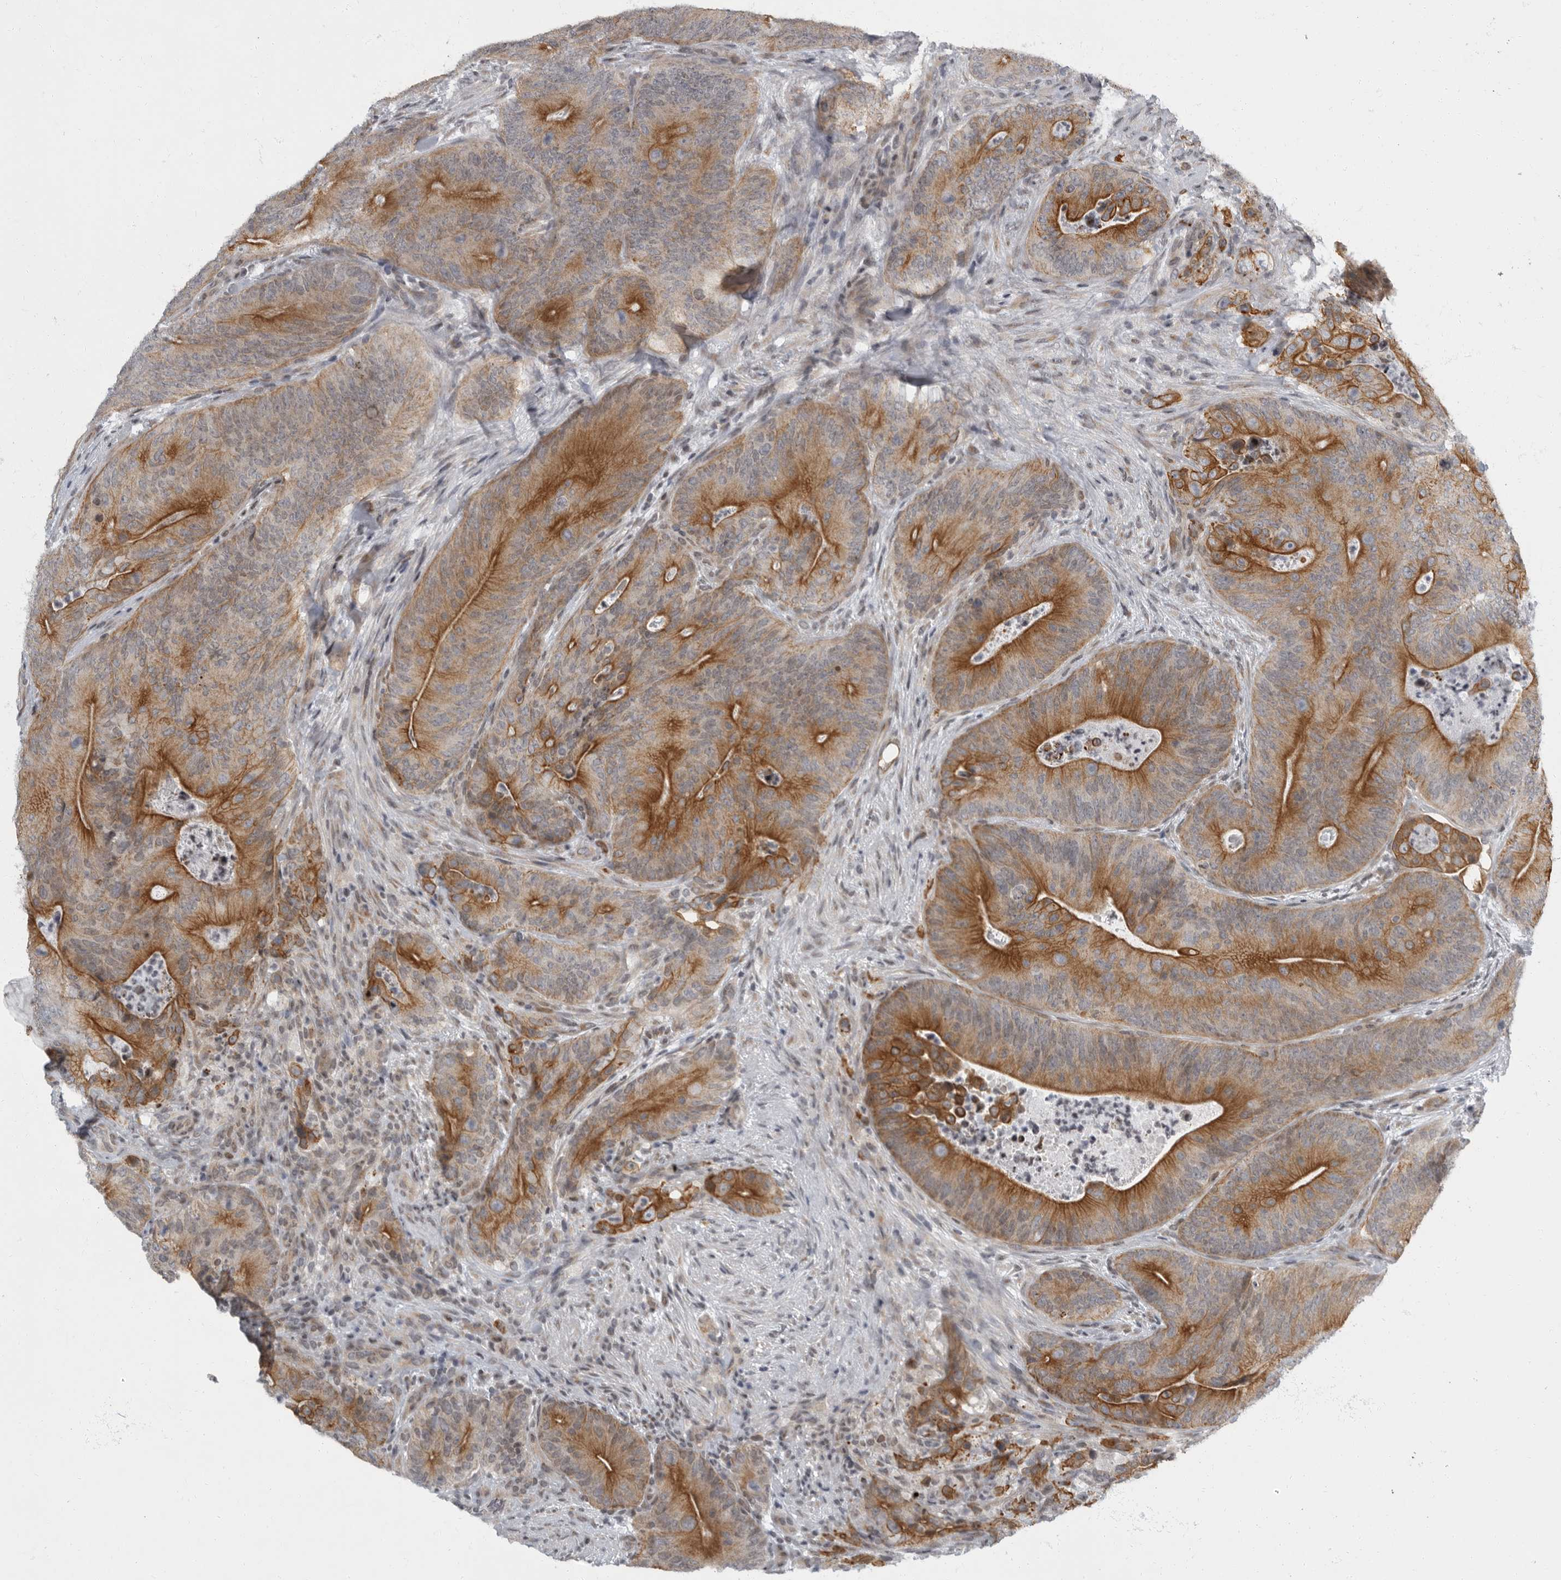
{"staining": {"intensity": "moderate", "quantity": ">75%", "location": "cytoplasmic/membranous"}, "tissue": "colorectal cancer", "cell_type": "Tumor cells", "image_type": "cancer", "snomed": [{"axis": "morphology", "description": "Normal tissue, NOS"}, {"axis": "topography", "description": "Colon"}], "caption": "Protein expression analysis of human colorectal cancer reveals moderate cytoplasmic/membranous positivity in about >75% of tumor cells.", "gene": "EVI5", "patient": {"sex": "female", "age": 82}}